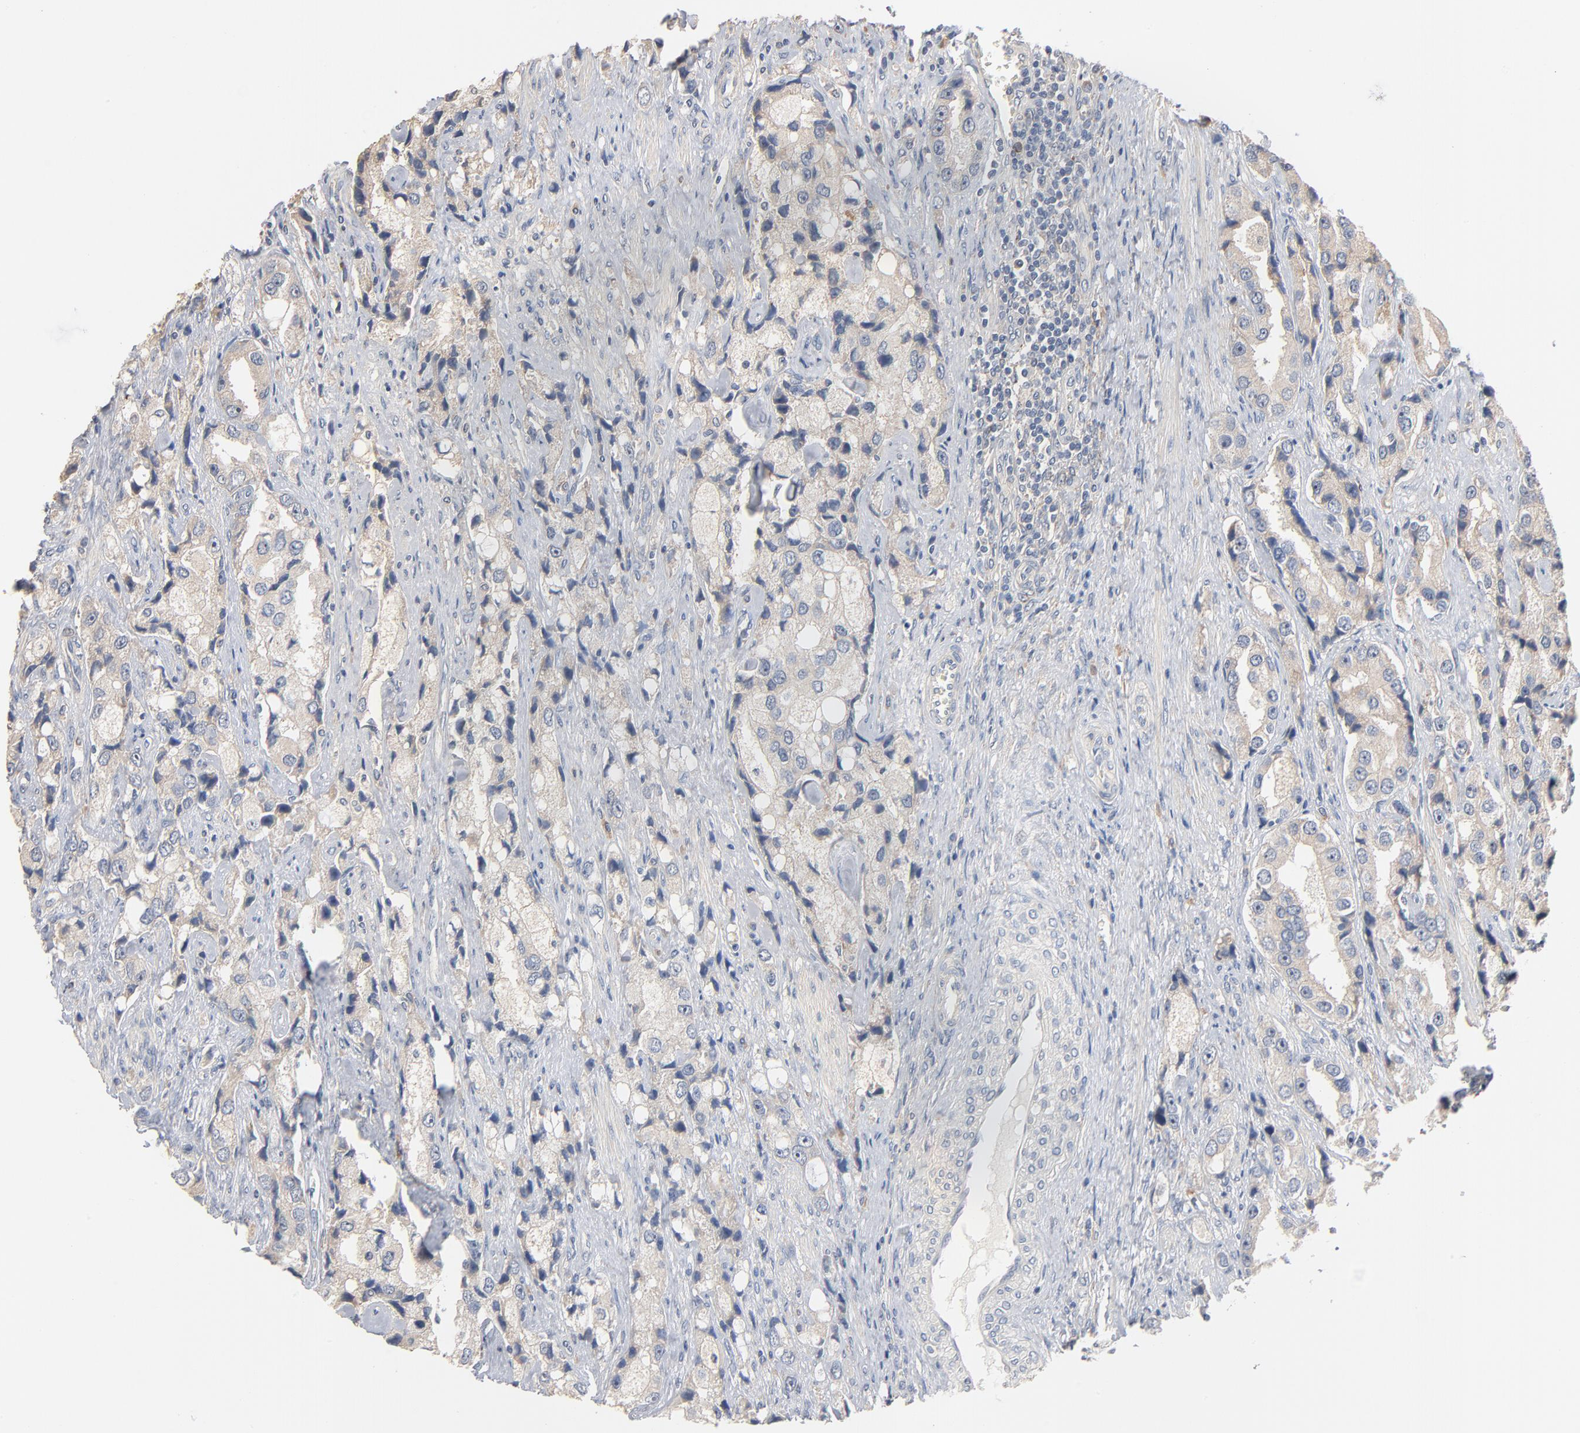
{"staining": {"intensity": "weak", "quantity": "<25%", "location": "cytoplasmic/membranous"}, "tissue": "prostate cancer", "cell_type": "Tumor cells", "image_type": "cancer", "snomed": [{"axis": "morphology", "description": "Adenocarcinoma, High grade"}, {"axis": "topography", "description": "Prostate"}], "caption": "This is a micrograph of immunohistochemistry (IHC) staining of adenocarcinoma (high-grade) (prostate), which shows no expression in tumor cells.", "gene": "ZDHHC8", "patient": {"sex": "male", "age": 63}}